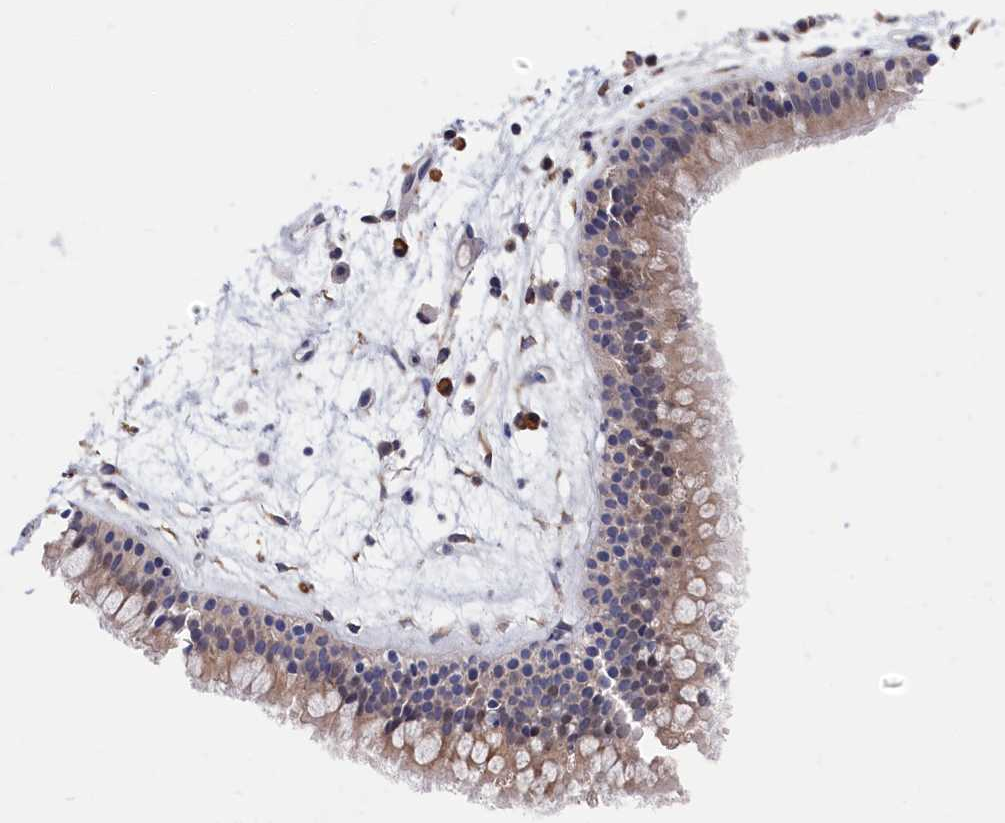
{"staining": {"intensity": "moderate", "quantity": "25%-75%", "location": "cytoplasmic/membranous"}, "tissue": "nasopharynx", "cell_type": "Respiratory epithelial cells", "image_type": "normal", "snomed": [{"axis": "morphology", "description": "Normal tissue, NOS"}, {"axis": "topography", "description": "Nasopharynx"}], "caption": "Protein staining of normal nasopharynx shows moderate cytoplasmic/membranous staining in about 25%-75% of respiratory epithelial cells.", "gene": "CYB5D2", "patient": {"sex": "male", "age": 82}}